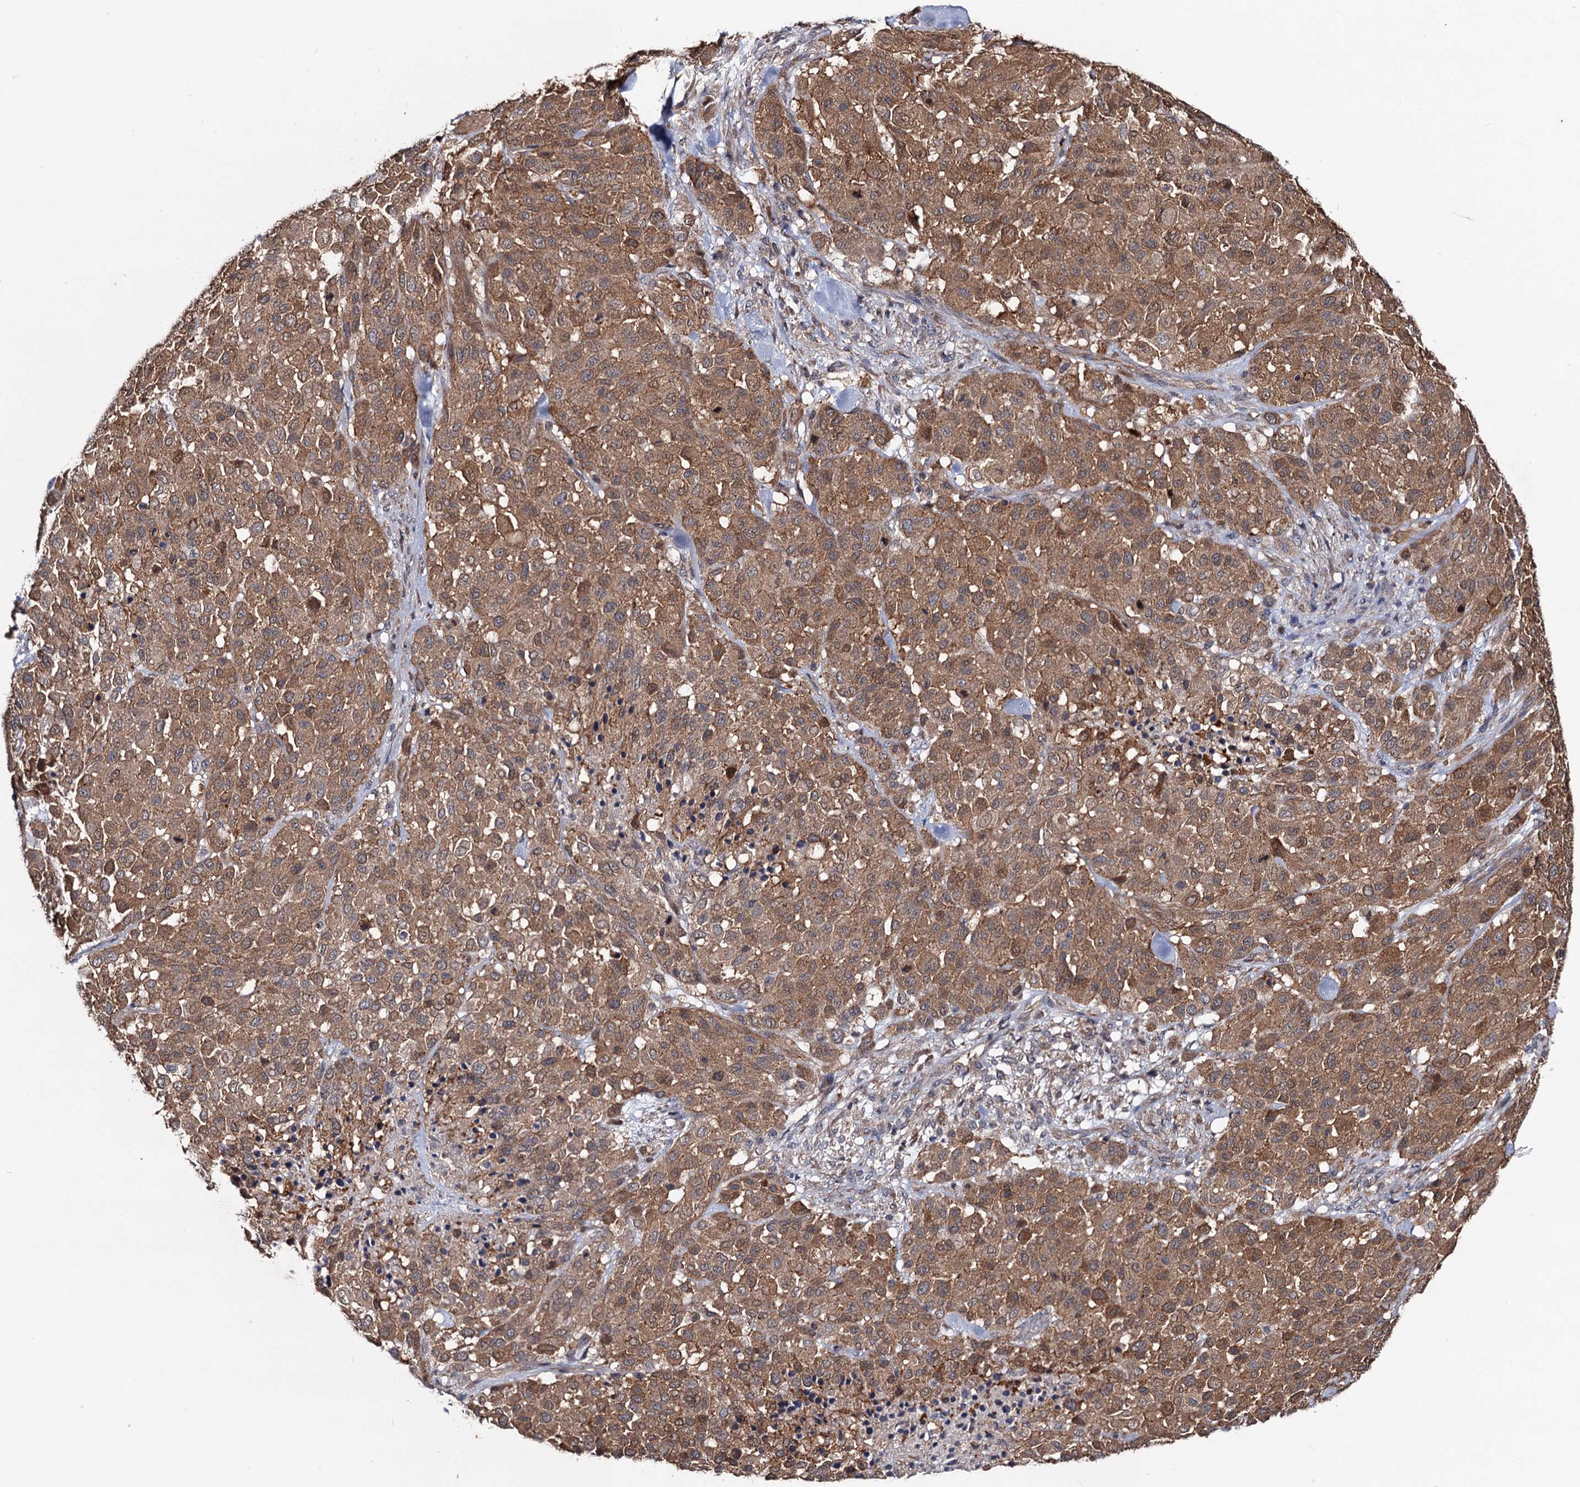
{"staining": {"intensity": "moderate", "quantity": ">75%", "location": "cytoplasmic/membranous"}, "tissue": "melanoma", "cell_type": "Tumor cells", "image_type": "cancer", "snomed": [{"axis": "morphology", "description": "Malignant melanoma, Metastatic site"}, {"axis": "topography", "description": "Skin"}], "caption": "Immunohistochemistry of human malignant melanoma (metastatic site) demonstrates medium levels of moderate cytoplasmic/membranous staining in about >75% of tumor cells.", "gene": "DYDC1", "patient": {"sex": "female", "age": 81}}